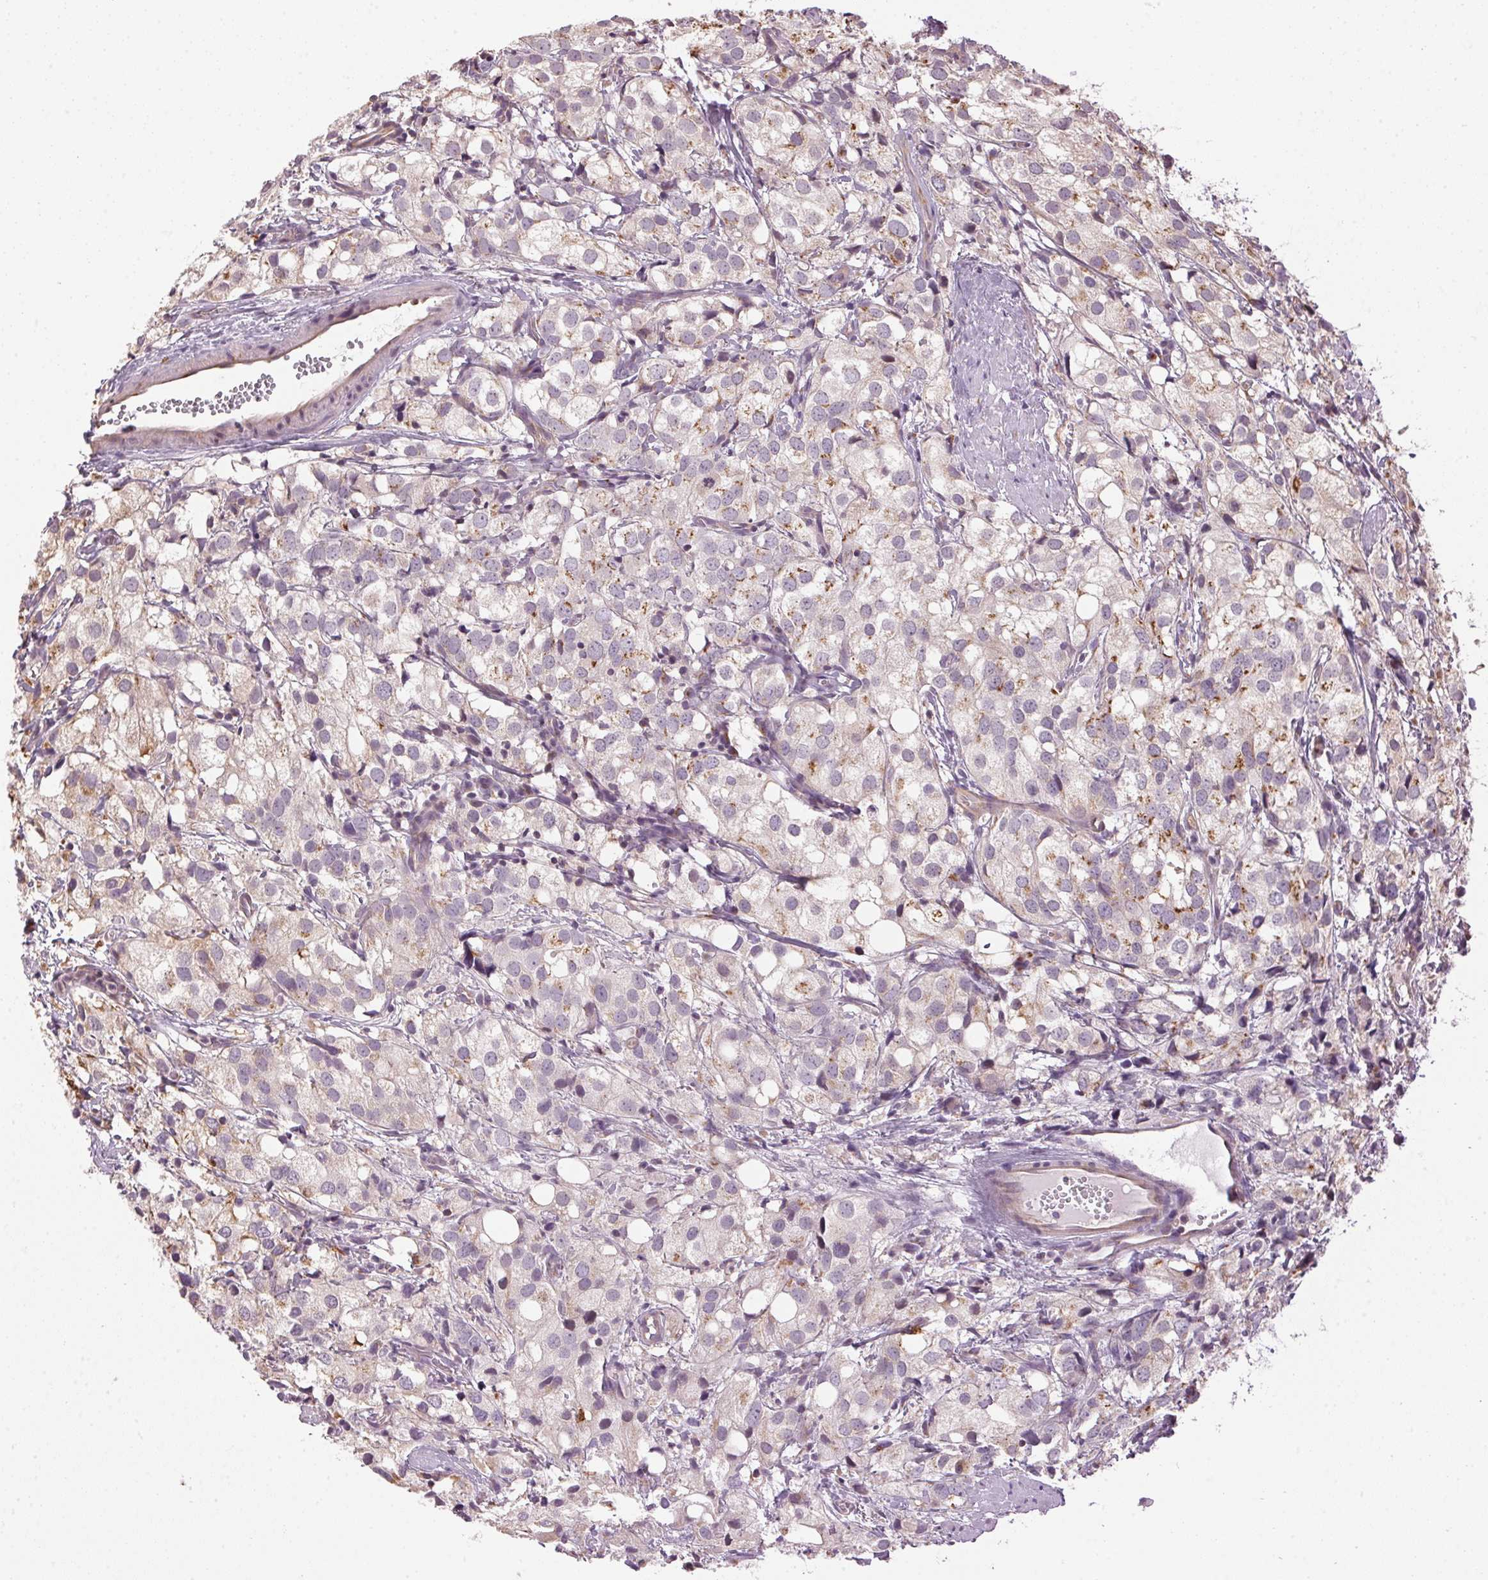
{"staining": {"intensity": "moderate", "quantity": "<25%", "location": "cytoplasmic/membranous"}, "tissue": "prostate cancer", "cell_type": "Tumor cells", "image_type": "cancer", "snomed": [{"axis": "morphology", "description": "Adenocarcinoma, High grade"}, {"axis": "topography", "description": "Prostate"}], "caption": "Tumor cells display low levels of moderate cytoplasmic/membranous positivity in approximately <25% of cells in prostate high-grade adenocarcinoma. (DAB (3,3'-diaminobenzidine) IHC, brown staining for protein, blue staining for nuclei).", "gene": "GOLPH3", "patient": {"sex": "male", "age": 86}}